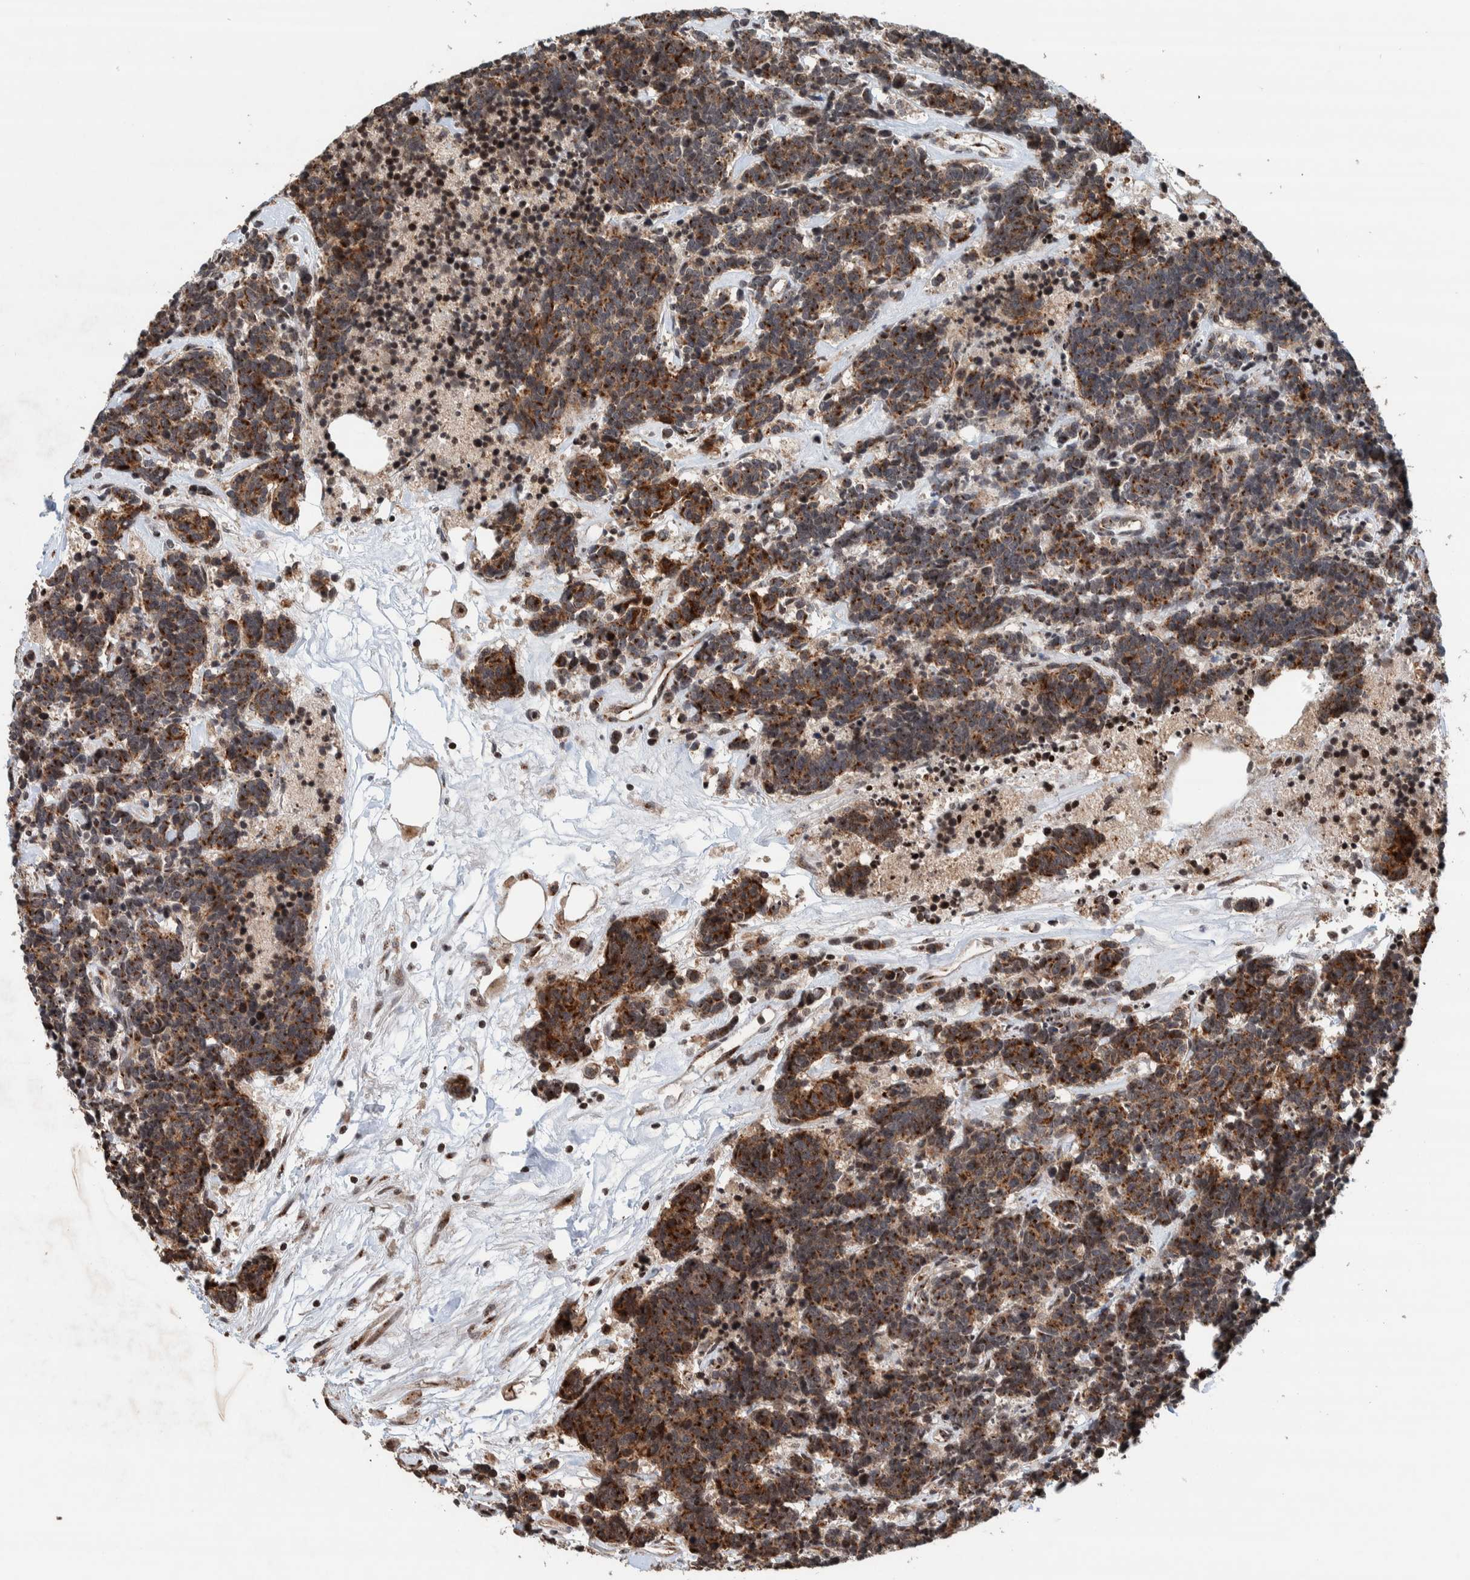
{"staining": {"intensity": "moderate", "quantity": "25%-75%", "location": "cytoplasmic/membranous"}, "tissue": "carcinoid", "cell_type": "Tumor cells", "image_type": "cancer", "snomed": [{"axis": "morphology", "description": "Carcinoma, NOS"}, {"axis": "morphology", "description": "Carcinoid, malignant, NOS"}, {"axis": "topography", "description": "Urinary bladder"}], "caption": "A medium amount of moderate cytoplasmic/membranous staining is appreciated in approximately 25%-75% of tumor cells in carcinoid tissue.", "gene": "CCDC182", "patient": {"sex": "male", "age": 57}}